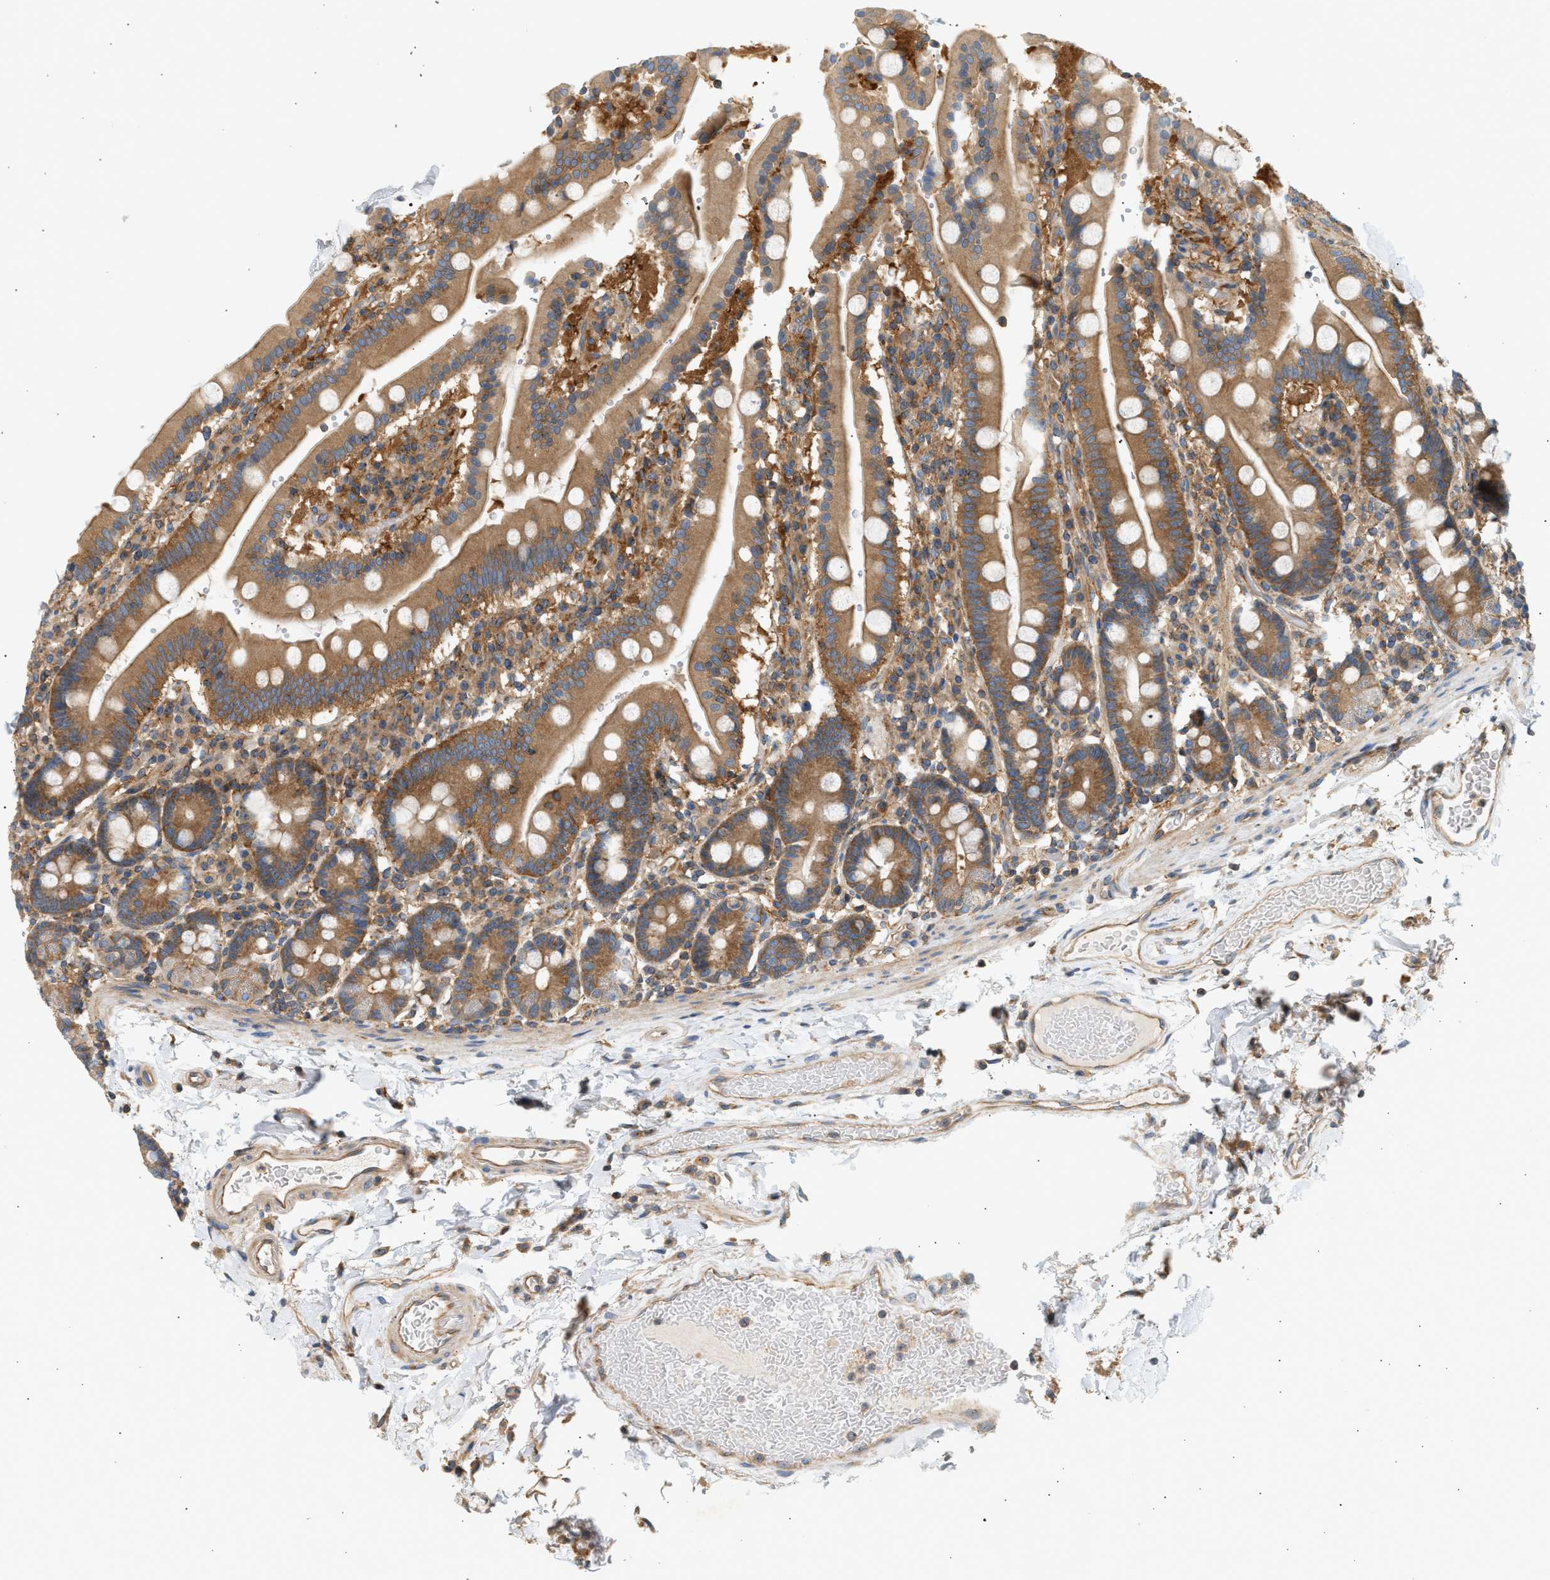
{"staining": {"intensity": "moderate", "quantity": ">75%", "location": "cytoplasmic/membranous"}, "tissue": "duodenum", "cell_type": "Glandular cells", "image_type": "normal", "snomed": [{"axis": "morphology", "description": "Normal tissue, NOS"}, {"axis": "topography", "description": "Small intestine, NOS"}], "caption": "Brown immunohistochemical staining in unremarkable human duodenum displays moderate cytoplasmic/membranous expression in about >75% of glandular cells.", "gene": "PAFAH1B1", "patient": {"sex": "female", "age": 71}}